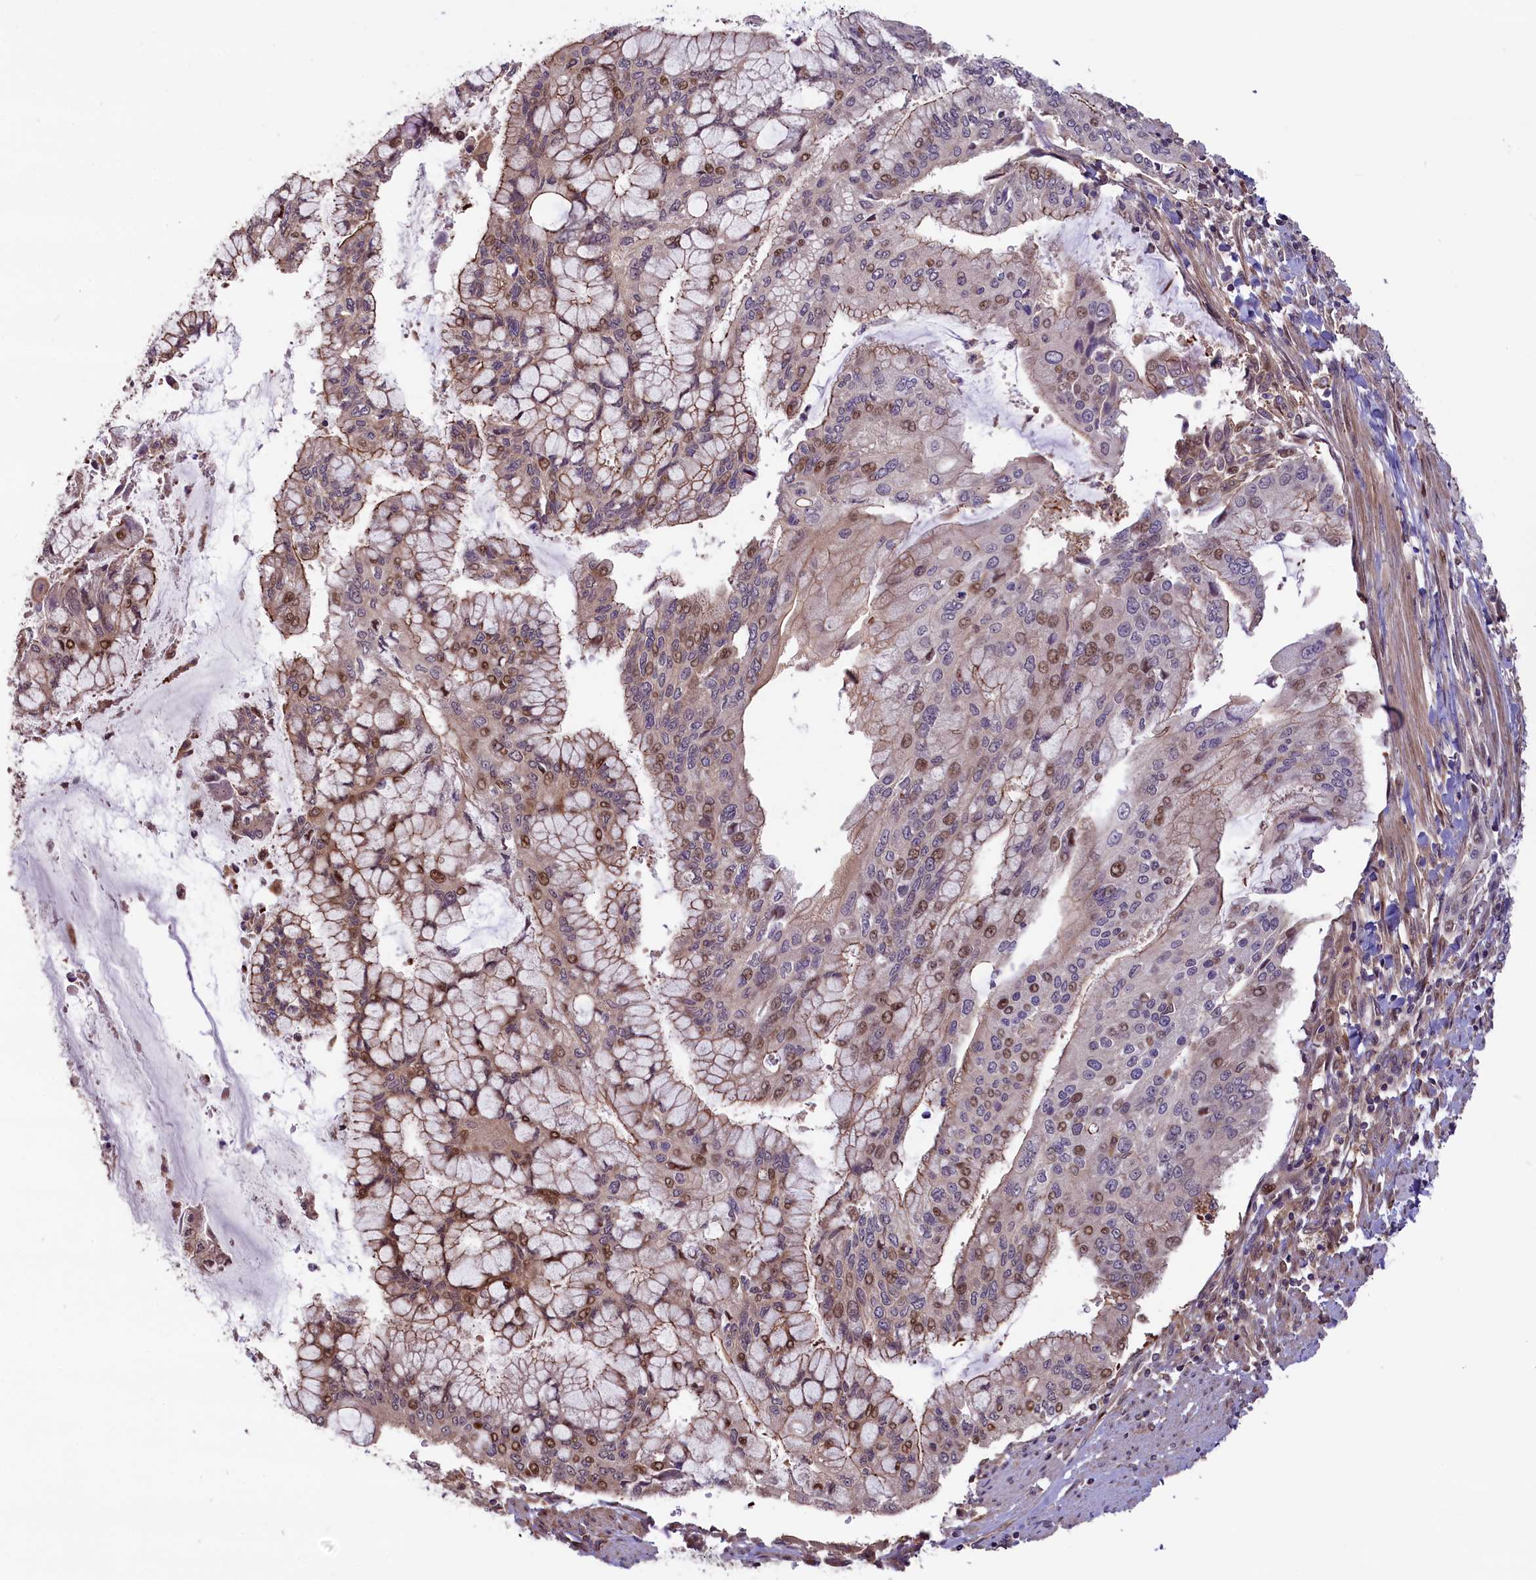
{"staining": {"intensity": "moderate", "quantity": "25%-75%", "location": "nuclear"}, "tissue": "pancreatic cancer", "cell_type": "Tumor cells", "image_type": "cancer", "snomed": [{"axis": "morphology", "description": "Adenocarcinoma, NOS"}, {"axis": "topography", "description": "Pancreas"}], "caption": "High-power microscopy captured an immunohistochemistry (IHC) histopathology image of pancreatic cancer (adenocarcinoma), revealing moderate nuclear positivity in about 25%-75% of tumor cells.", "gene": "RIC8A", "patient": {"sex": "male", "age": 46}}